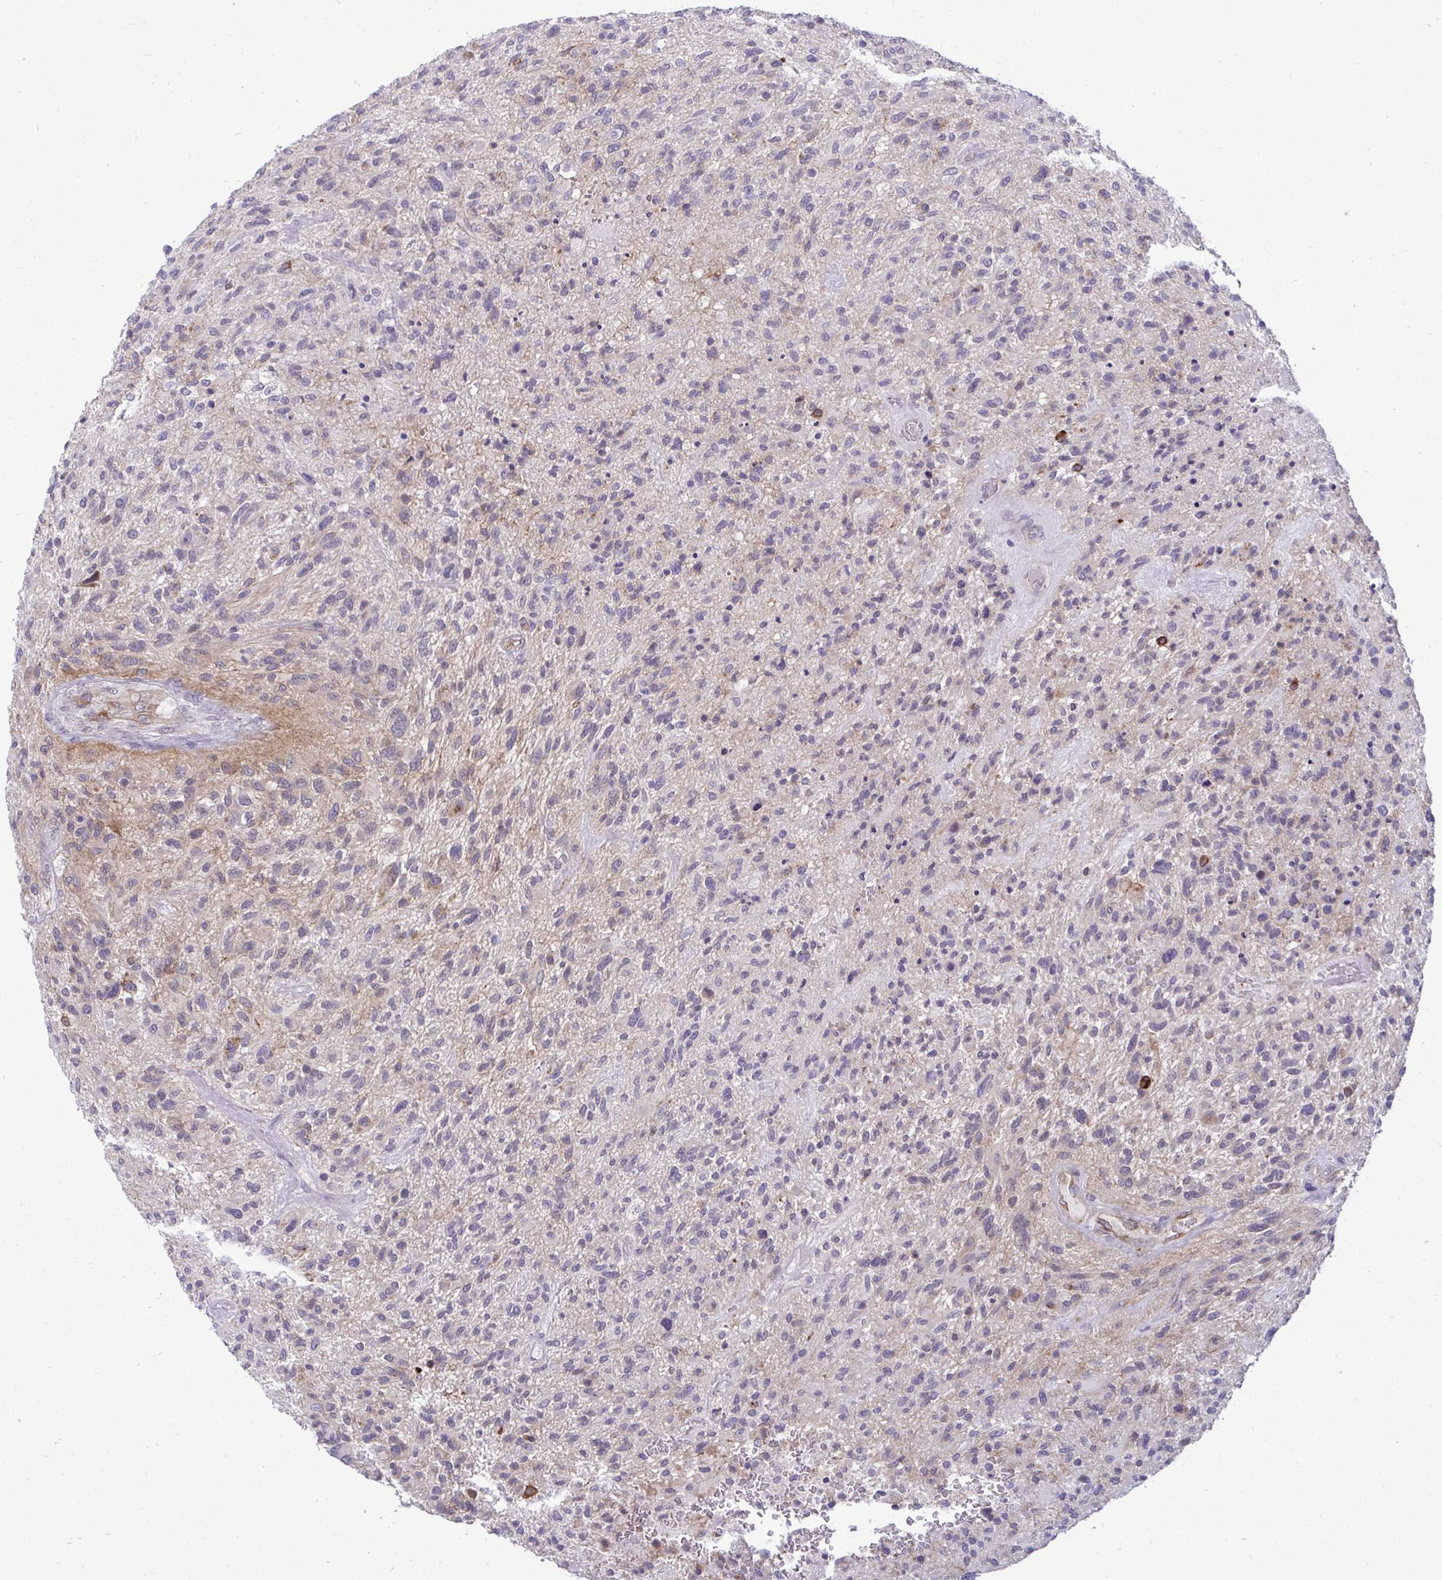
{"staining": {"intensity": "moderate", "quantity": "<25%", "location": "cytoplasmic/membranous"}, "tissue": "glioma", "cell_type": "Tumor cells", "image_type": "cancer", "snomed": [{"axis": "morphology", "description": "Glioma, malignant, High grade"}, {"axis": "topography", "description": "Brain"}], "caption": "Immunohistochemistry image of human high-grade glioma (malignant) stained for a protein (brown), which demonstrates low levels of moderate cytoplasmic/membranous expression in about <25% of tumor cells.", "gene": "ACSL5", "patient": {"sex": "male", "age": 47}}